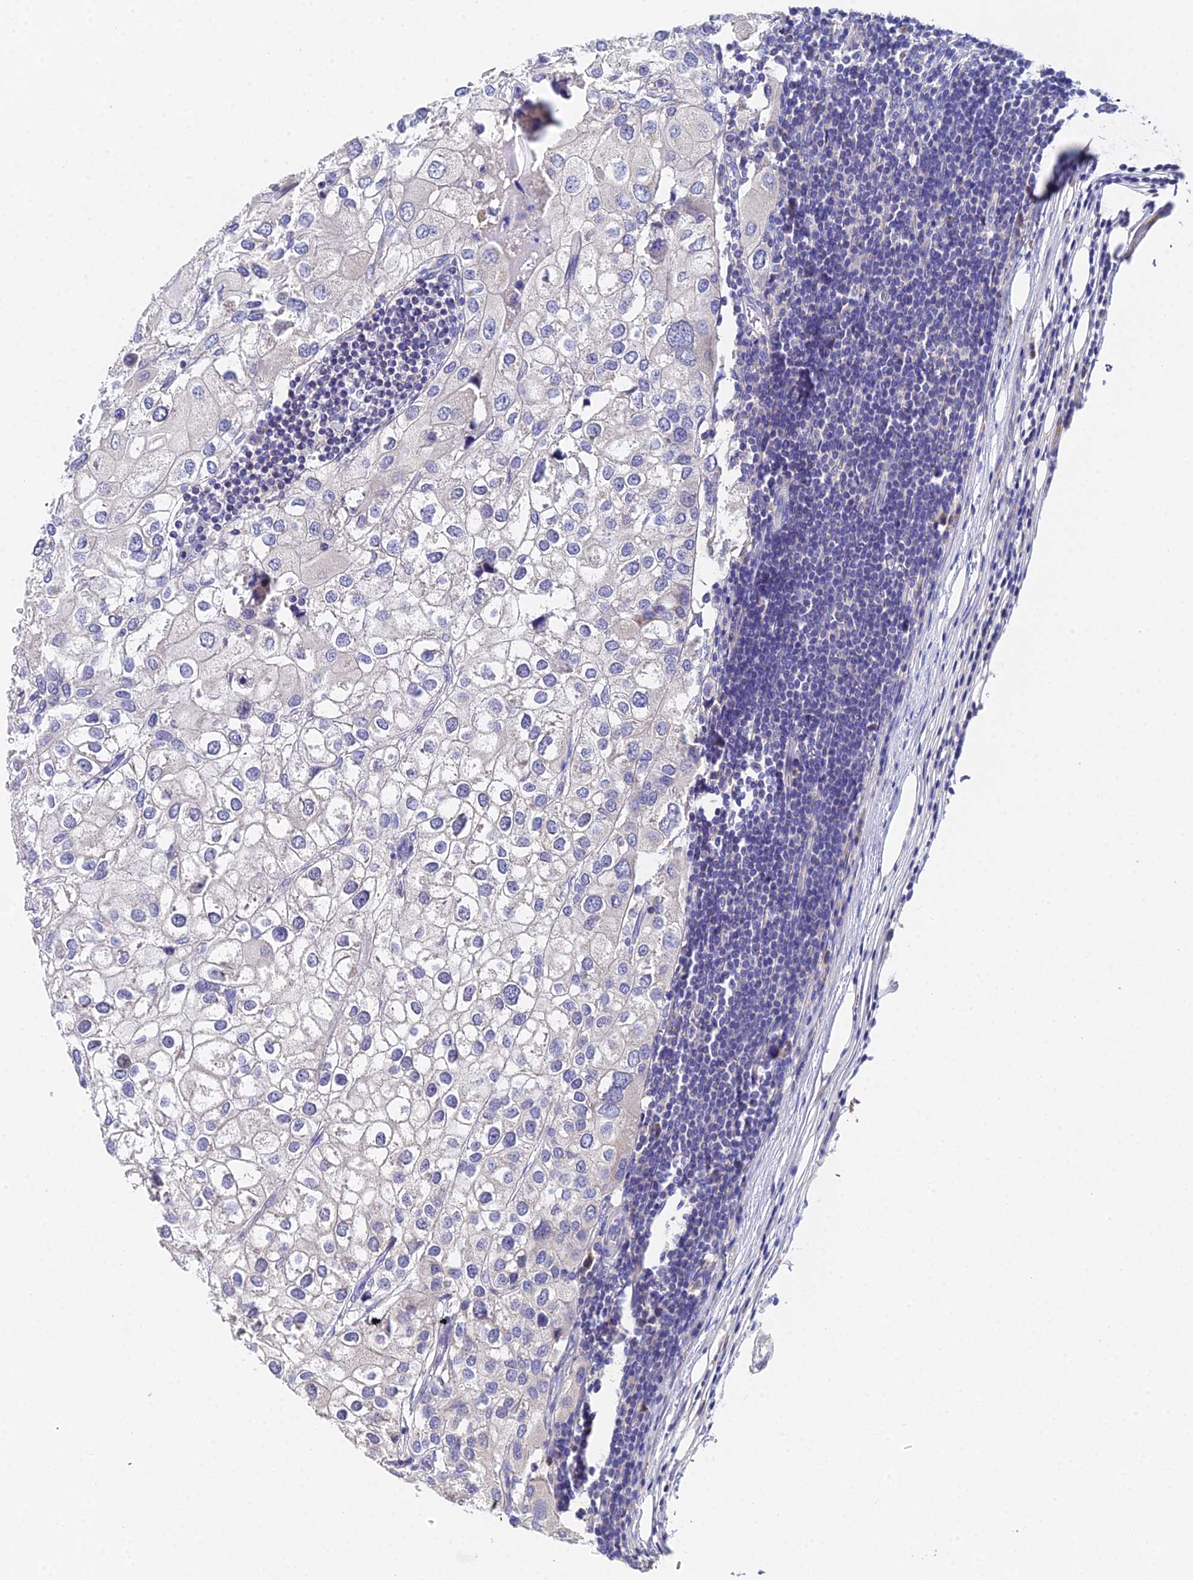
{"staining": {"intensity": "negative", "quantity": "none", "location": "none"}, "tissue": "urothelial cancer", "cell_type": "Tumor cells", "image_type": "cancer", "snomed": [{"axis": "morphology", "description": "Urothelial carcinoma, High grade"}, {"axis": "topography", "description": "Urinary bladder"}], "caption": "Urothelial cancer stained for a protein using immunohistochemistry (IHC) reveals no staining tumor cells.", "gene": "UBE2L3", "patient": {"sex": "male", "age": 64}}